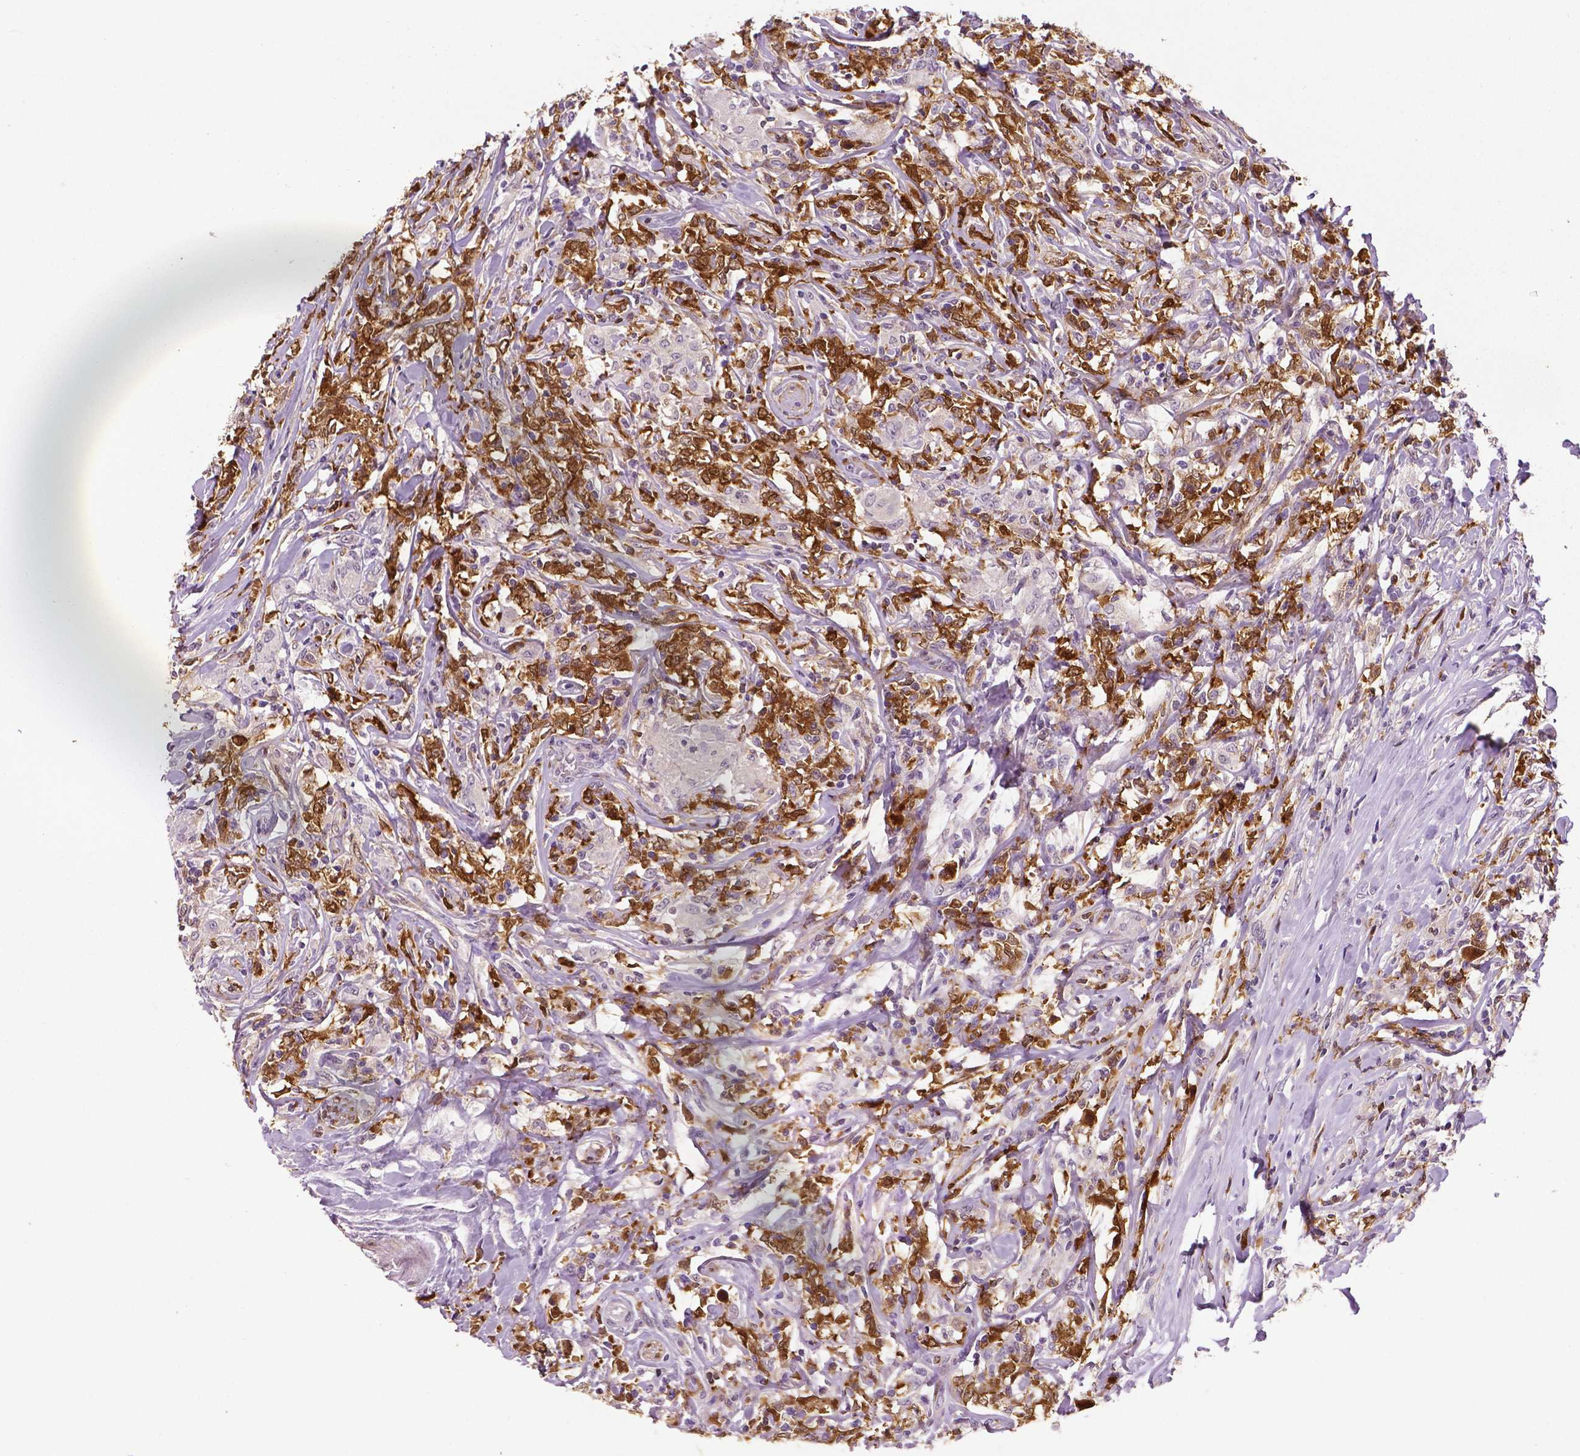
{"staining": {"intensity": "strong", "quantity": "<25%", "location": "cytoplasmic/membranous"}, "tissue": "lymphoma", "cell_type": "Tumor cells", "image_type": "cancer", "snomed": [{"axis": "morphology", "description": "Malignant lymphoma, non-Hodgkin's type, High grade"}, {"axis": "topography", "description": "Lymph node"}], "caption": "IHC micrograph of malignant lymphoma, non-Hodgkin's type (high-grade) stained for a protein (brown), which reveals medium levels of strong cytoplasmic/membranous positivity in about <25% of tumor cells.", "gene": "PHGDH", "patient": {"sex": "female", "age": 84}}